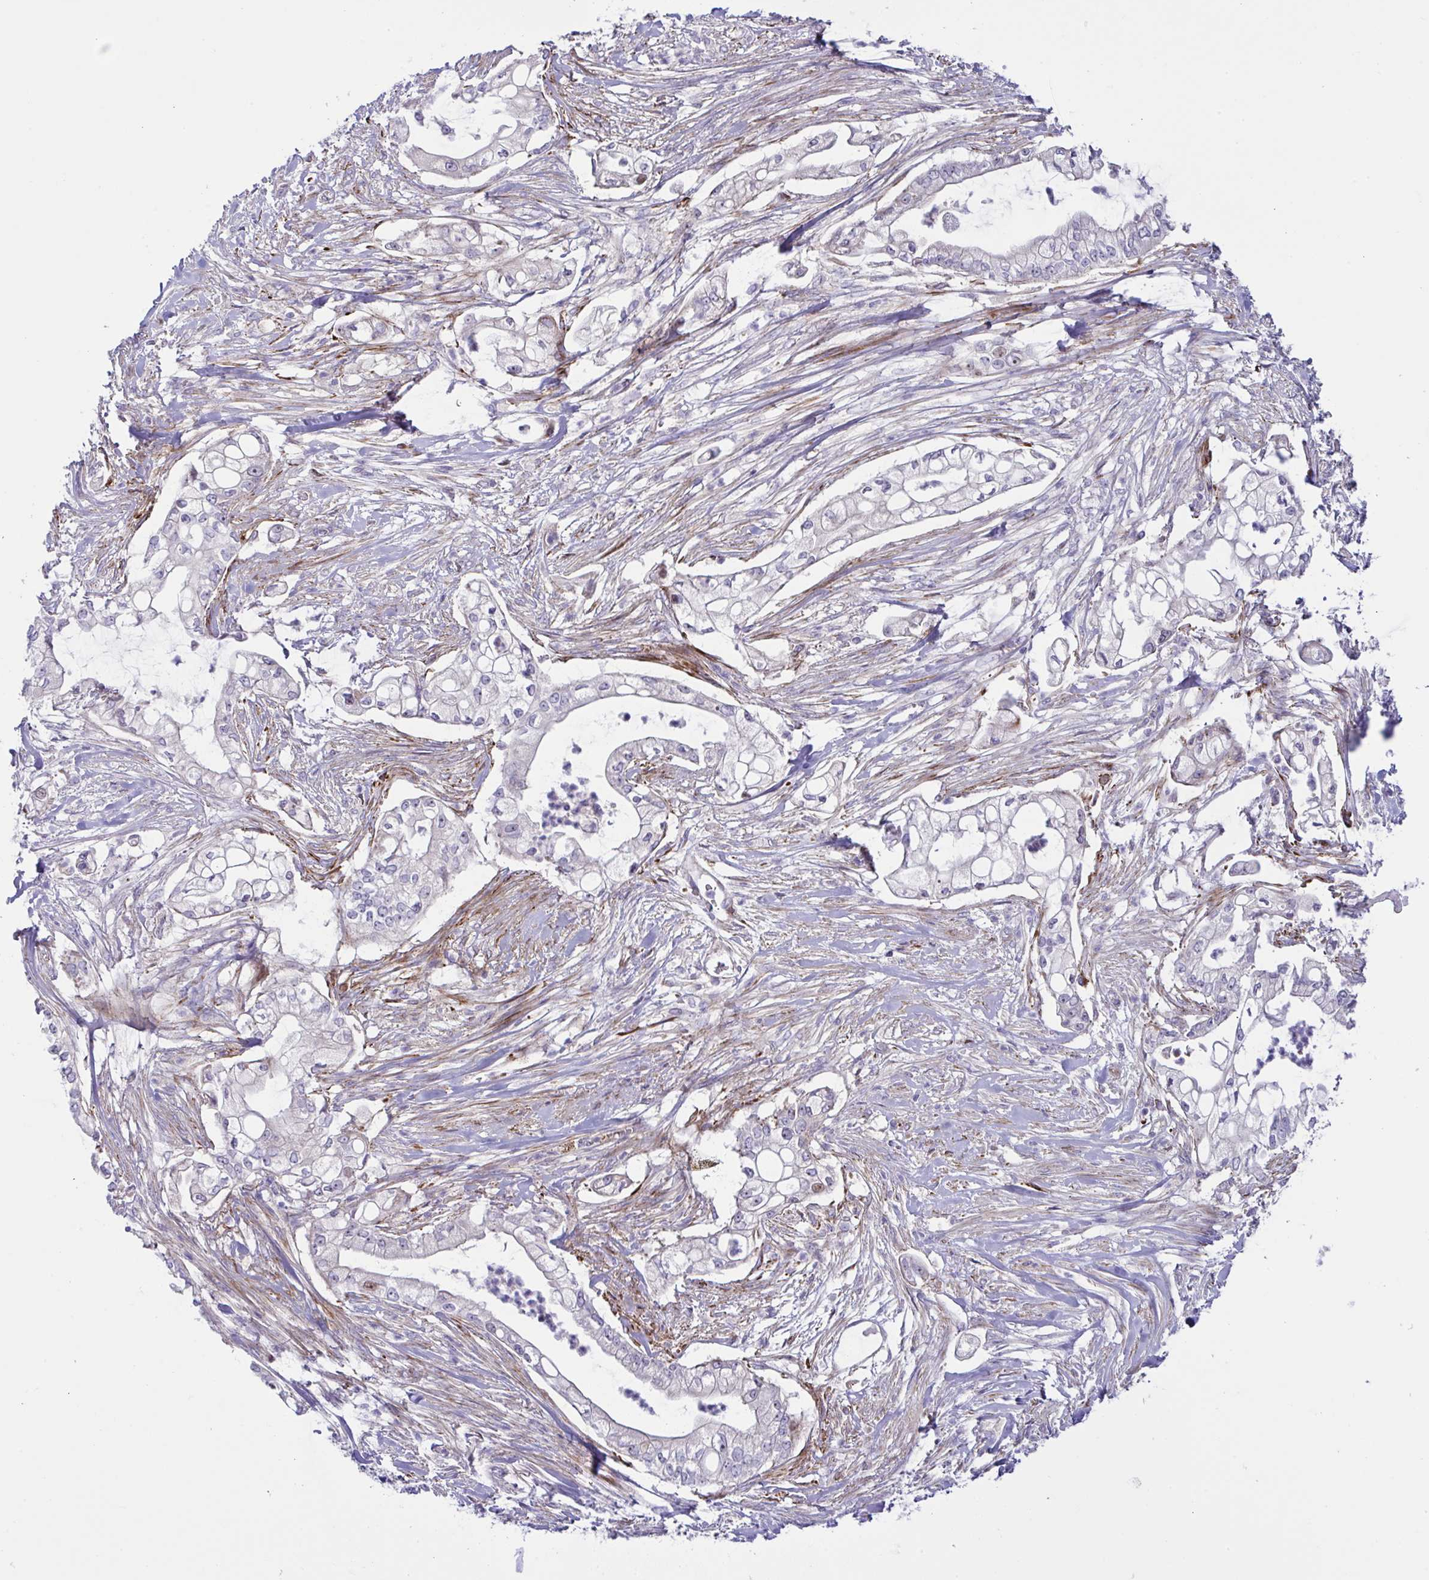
{"staining": {"intensity": "negative", "quantity": "none", "location": "none"}, "tissue": "pancreatic cancer", "cell_type": "Tumor cells", "image_type": "cancer", "snomed": [{"axis": "morphology", "description": "Adenocarcinoma, NOS"}, {"axis": "topography", "description": "Pancreas"}], "caption": "Immunohistochemistry photomicrograph of neoplastic tissue: human pancreatic cancer stained with DAB reveals no significant protein expression in tumor cells.", "gene": "ZNF713", "patient": {"sex": "female", "age": 69}}